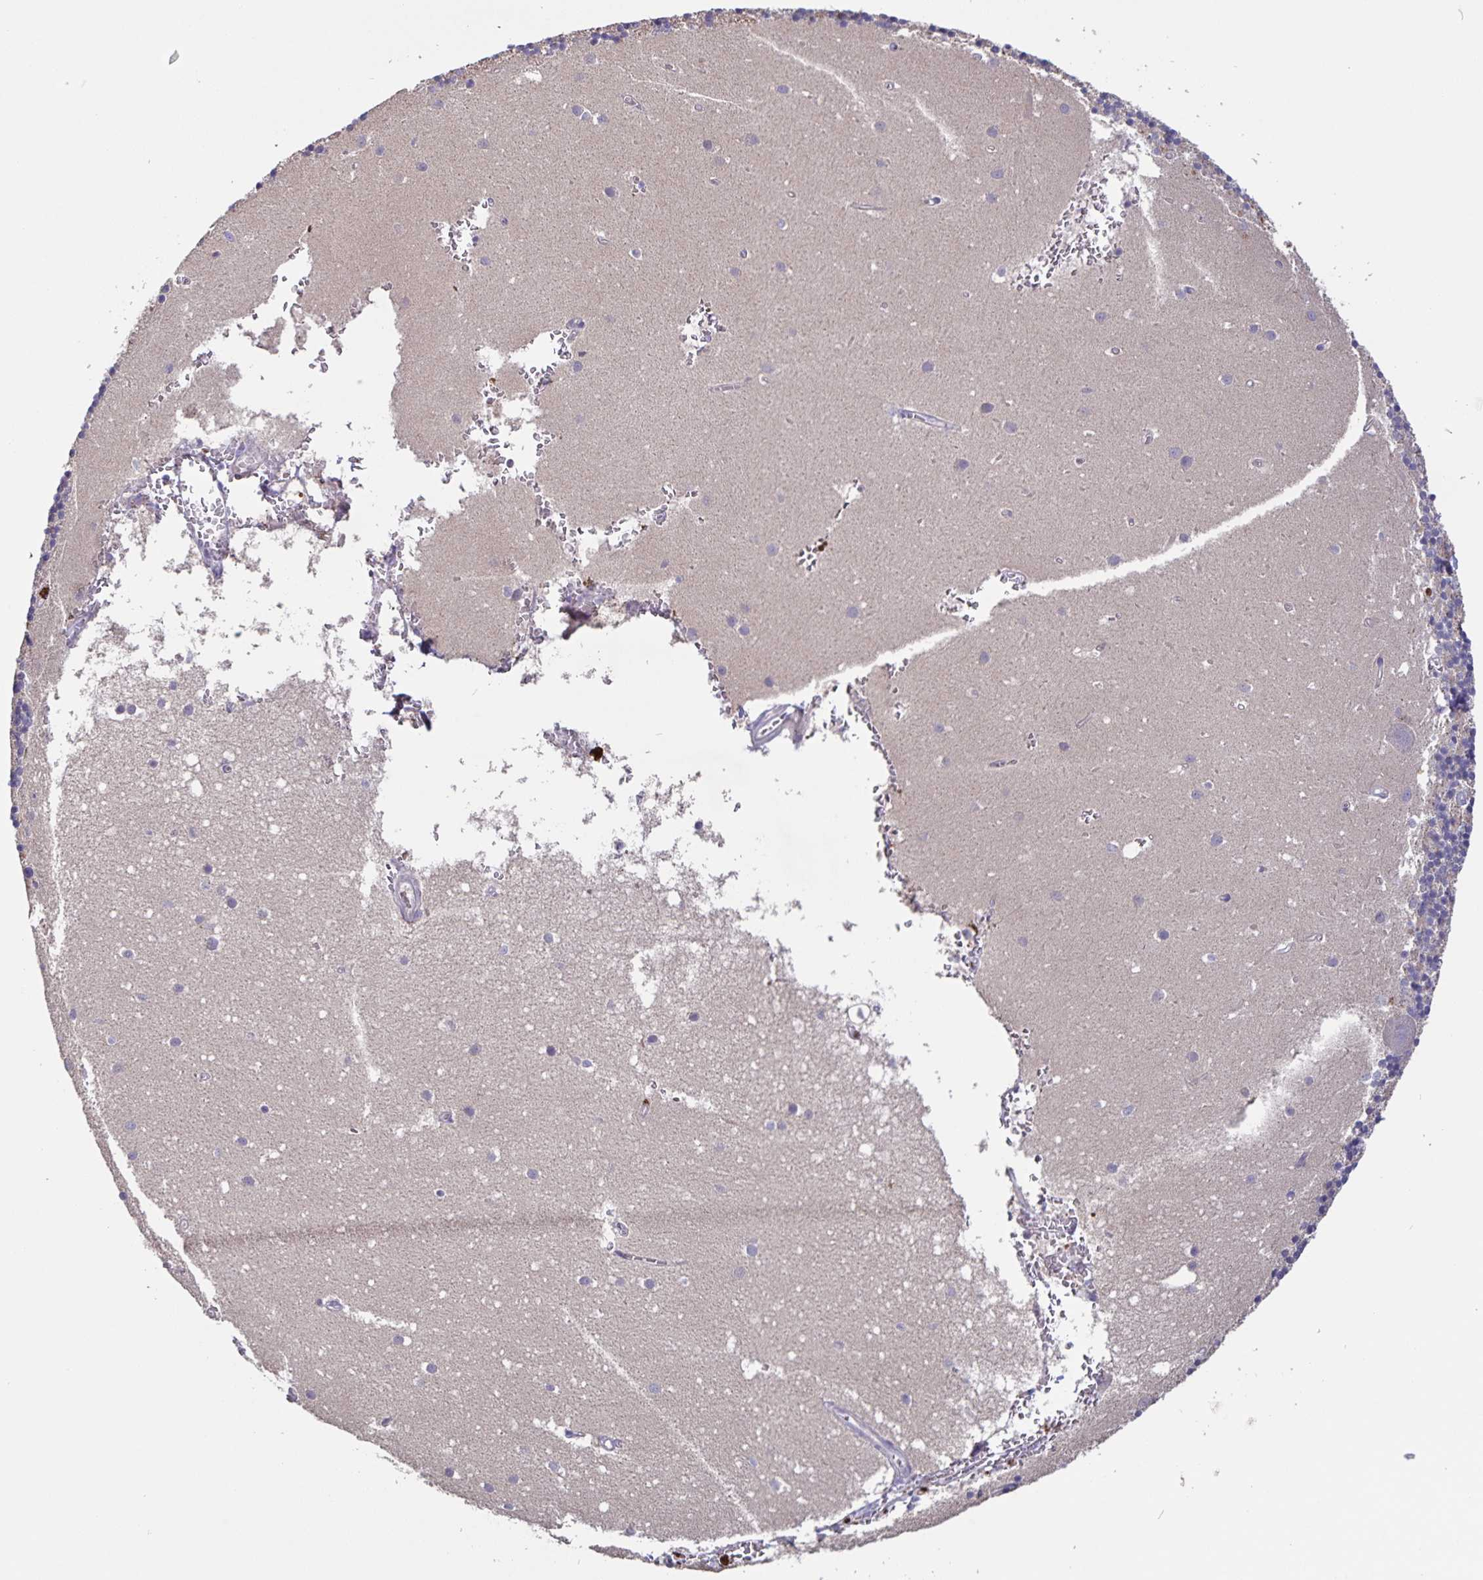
{"staining": {"intensity": "negative", "quantity": "none", "location": "none"}, "tissue": "cerebellum", "cell_type": "Cells in granular layer", "image_type": "normal", "snomed": [{"axis": "morphology", "description": "Normal tissue, NOS"}, {"axis": "topography", "description": "Cerebellum"}], "caption": "IHC image of normal cerebellum stained for a protein (brown), which displays no staining in cells in granular layer.", "gene": "FBXL16", "patient": {"sex": "male", "age": 54}}